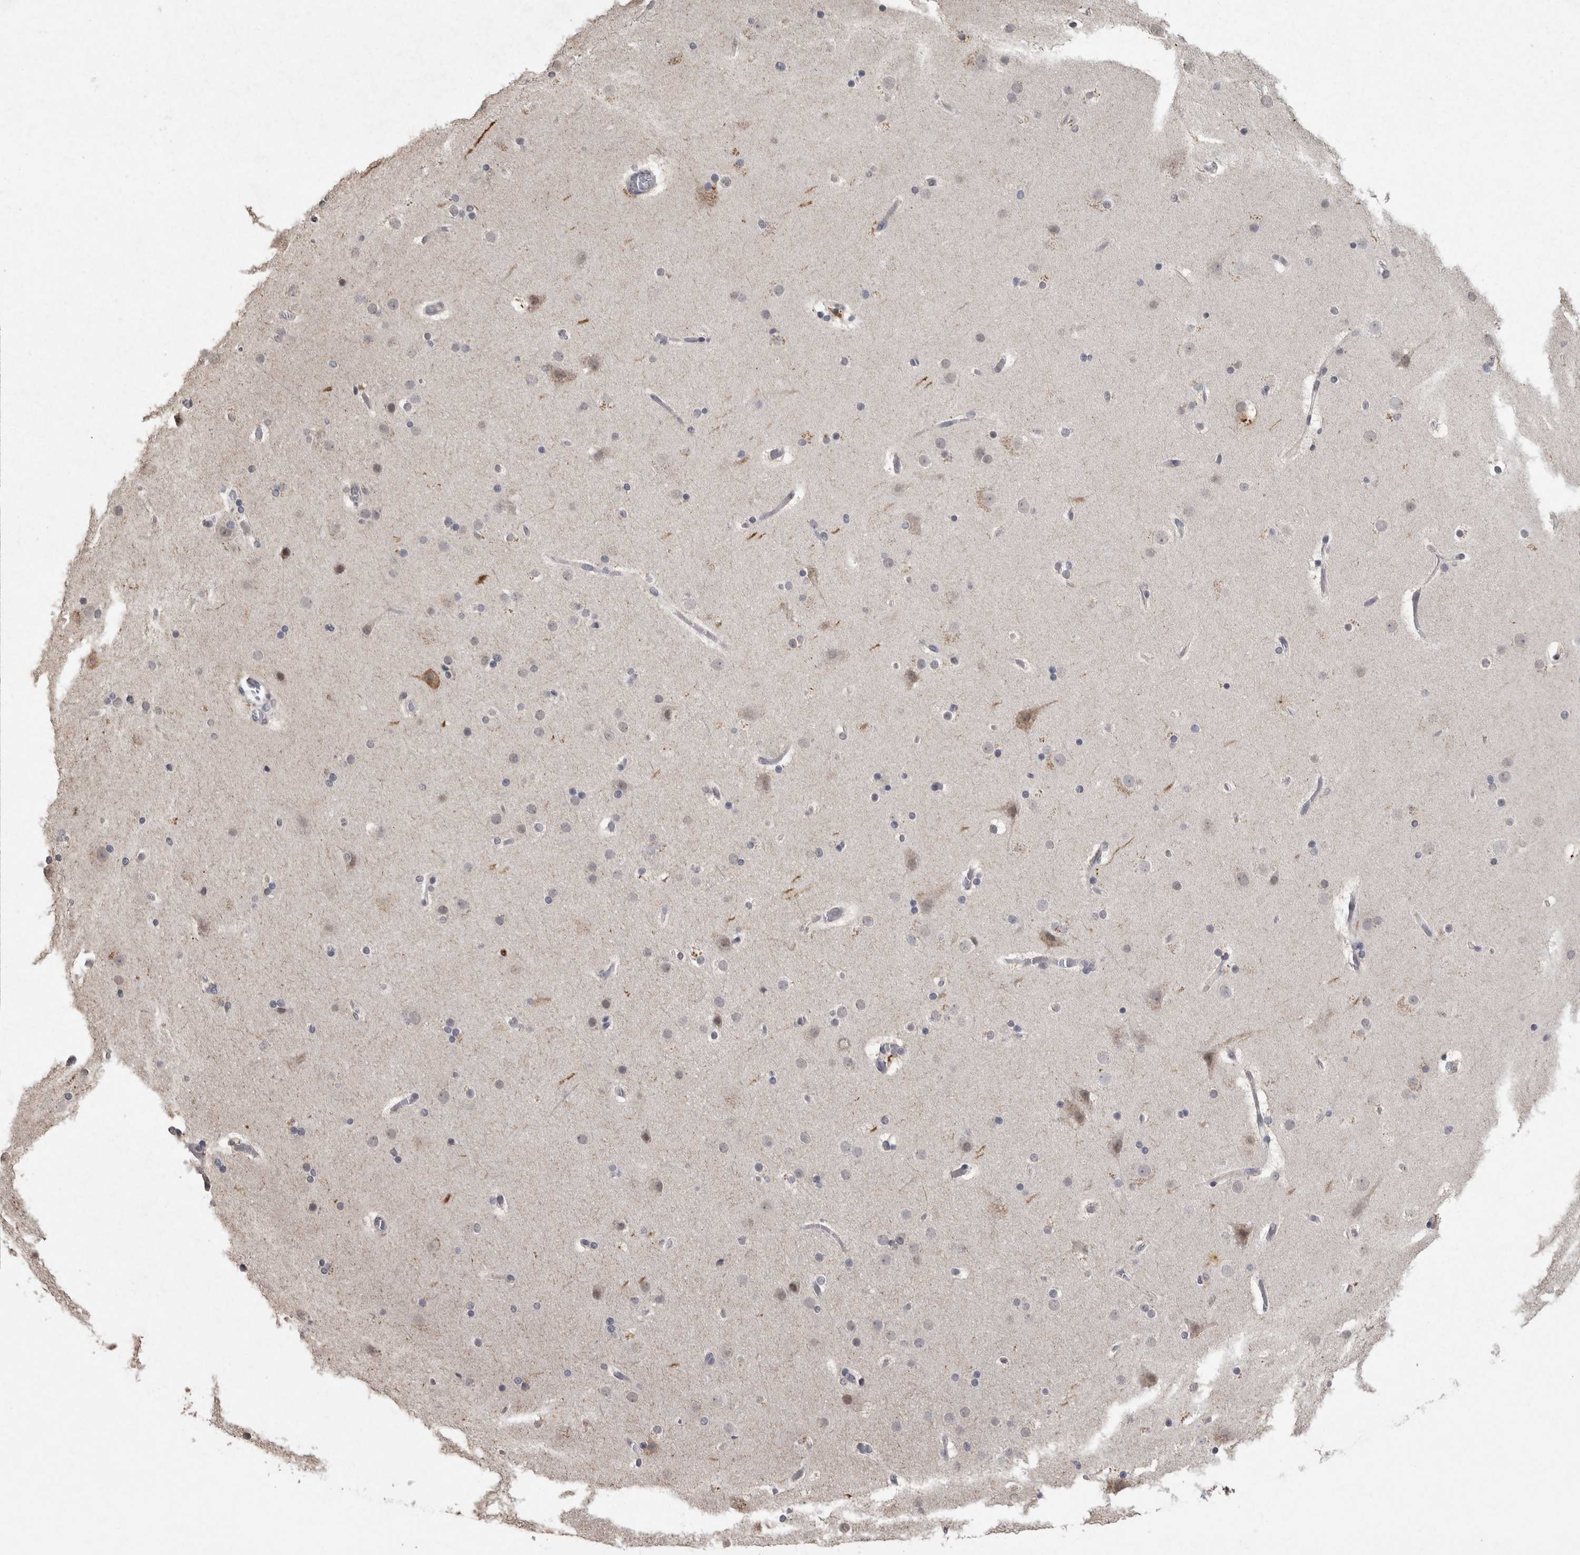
{"staining": {"intensity": "negative", "quantity": "none", "location": "none"}, "tissue": "cerebral cortex", "cell_type": "Endothelial cells", "image_type": "normal", "snomed": [{"axis": "morphology", "description": "Normal tissue, NOS"}, {"axis": "topography", "description": "Cerebral cortex"}], "caption": "Histopathology image shows no protein staining in endothelial cells of benign cerebral cortex.", "gene": "MEP1A", "patient": {"sex": "male", "age": 57}}